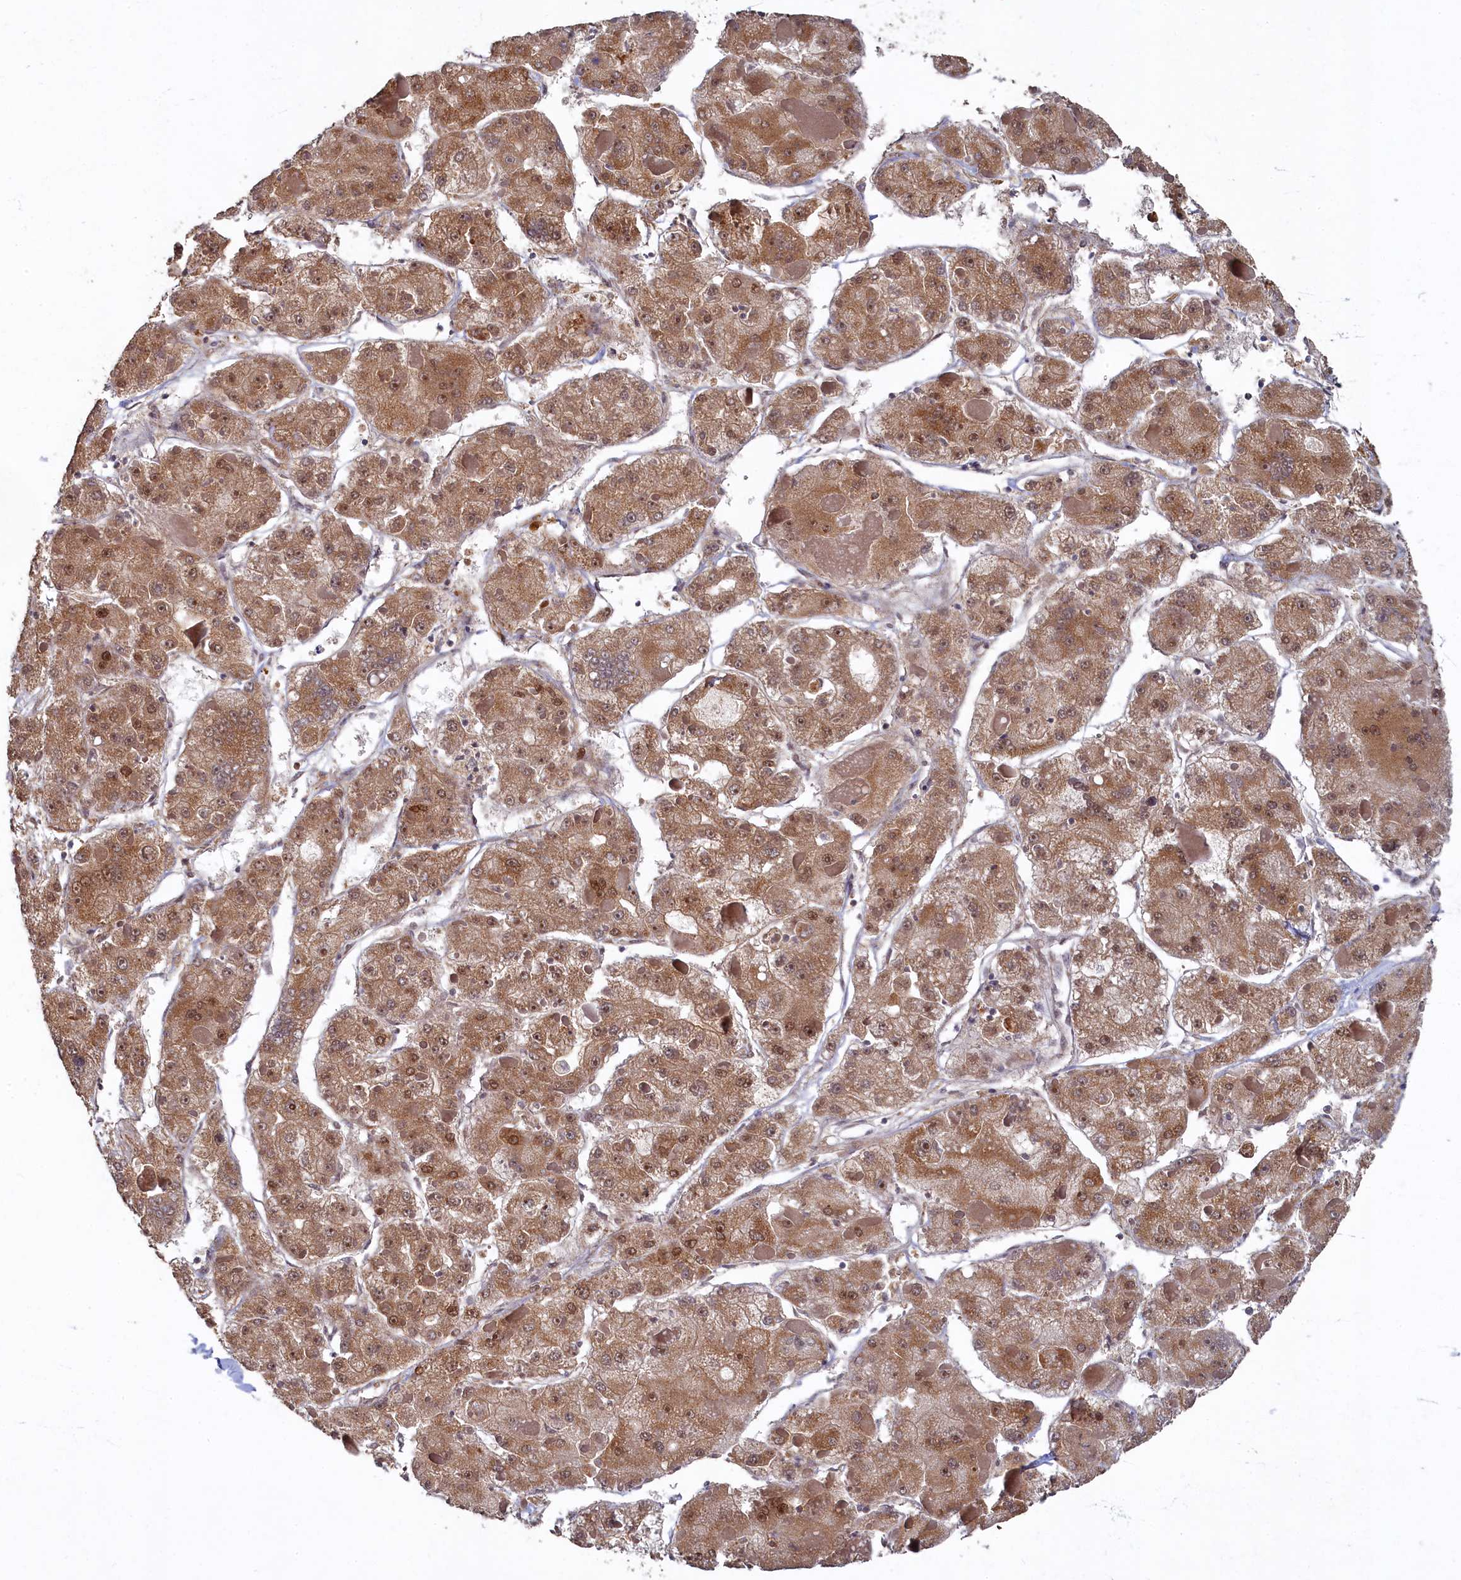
{"staining": {"intensity": "moderate", "quantity": ">75%", "location": "cytoplasmic/membranous,nuclear"}, "tissue": "liver cancer", "cell_type": "Tumor cells", "image_type": "cancer", "snomed": [{"axis": "morphology", "description": "Carcinoma, Hepatocellular, NOS"}, {"axis": "topography", "description": "Liver"}], "caption": "Protein analysis of liver cancer tissue reveals moderate cytoplasmic/membranous and nuclear staining in approximately >75% of tumor cells.", "gene": "CEP20", "patient": {"sex": "female", "age": 73}}